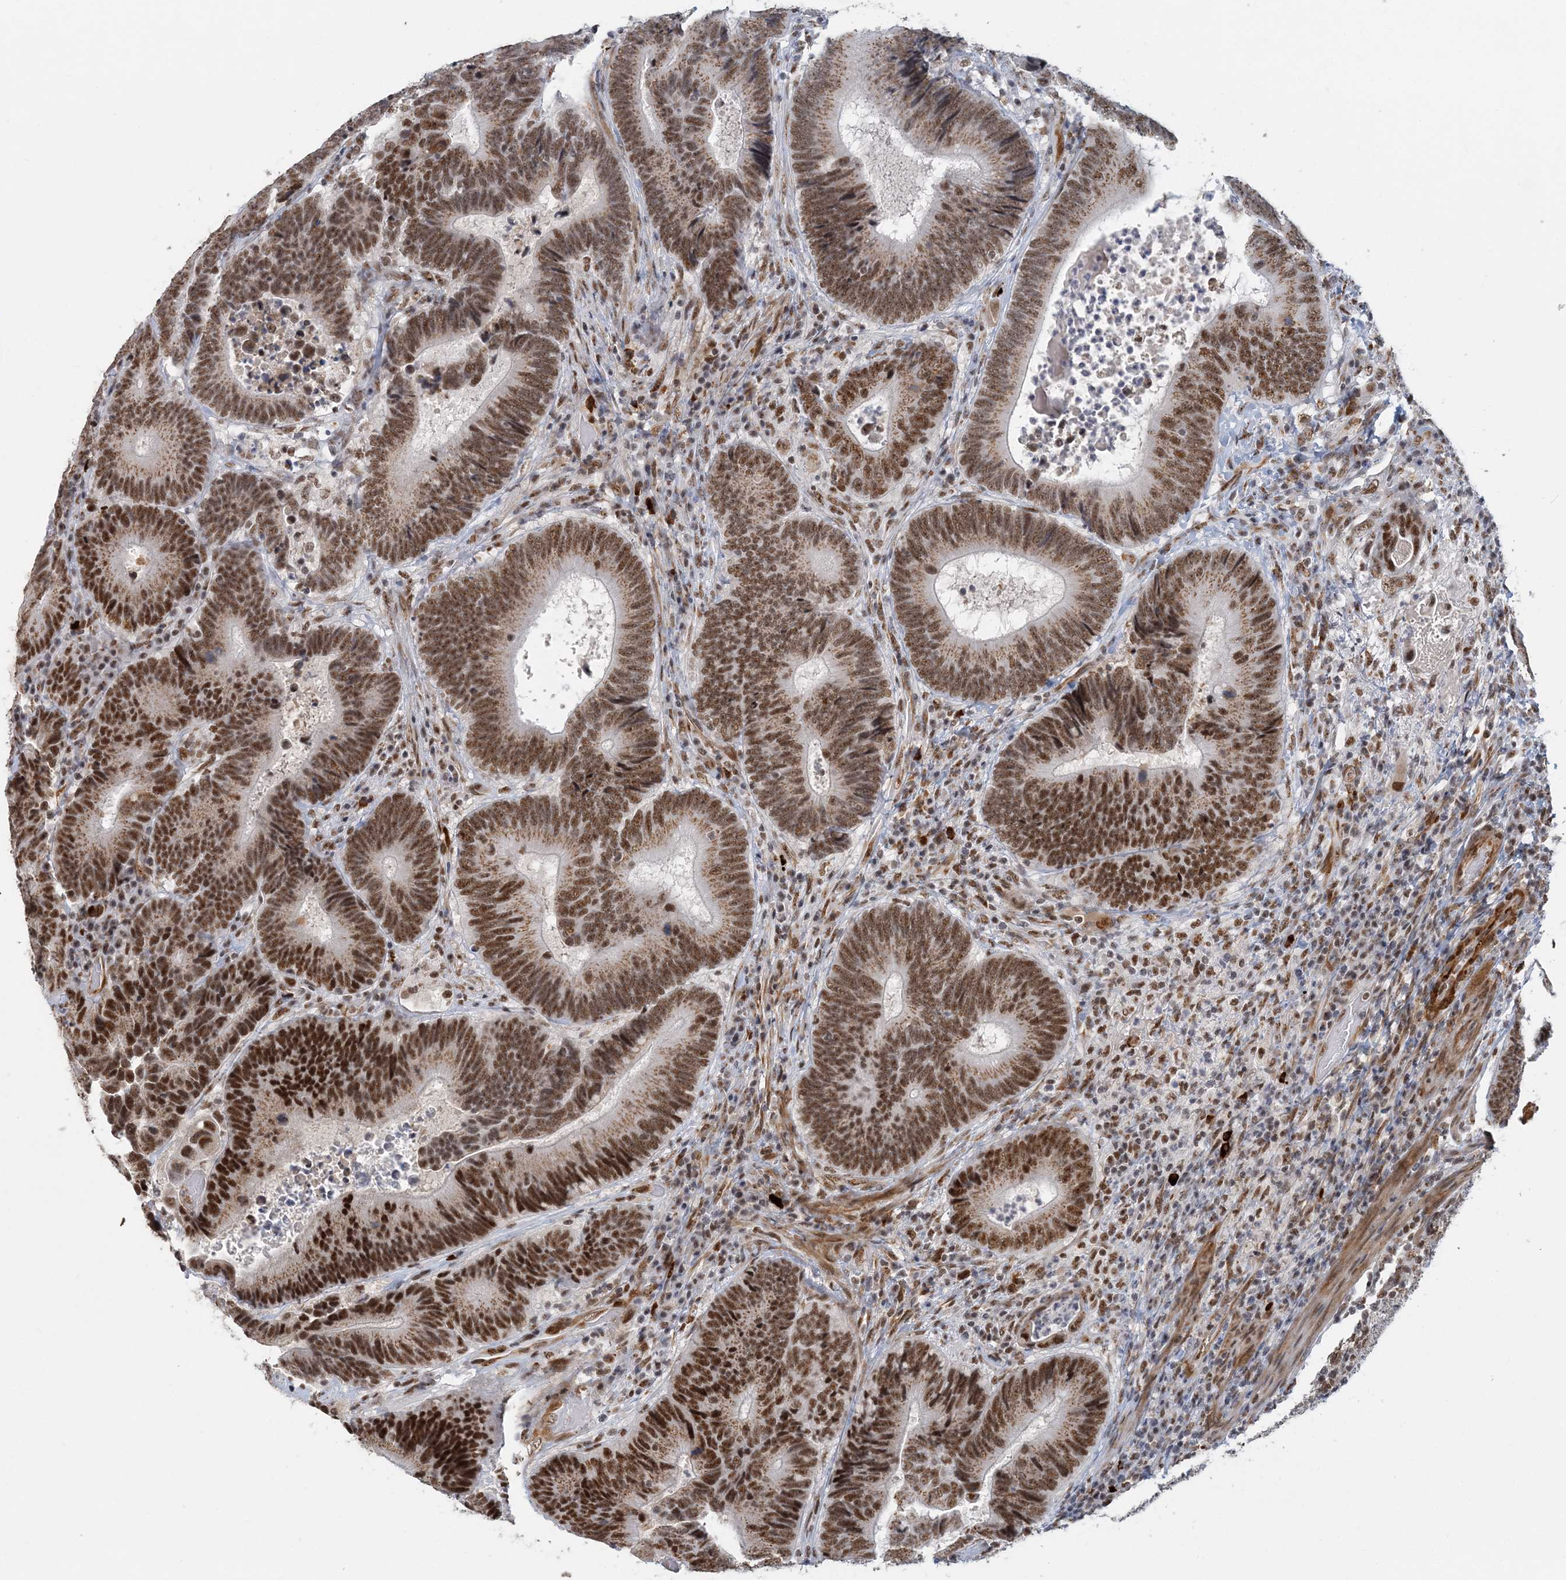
{"staining": {"intensity": "strong", "quantity": ">75%", "location": "cytoplasmic/membranous,nuclear"}, "tissue": "colorectal cancer", "cell_type": "Tumor cells", "image_type": "cancer", "snomed": [{"axis": "morphology", "description": "Adenocarcinoma, NOS"}, {"axis": "topography", "description": "Colon"}], "caption": "IHC (DAB) staining of adenocarcinoma (colorectal) reveals strong cytoplasmic/membranous and nuclear protein positivity in about >75% of tumor cells.", "gene": "PLRG1", "patient": {"sex": "female", "age": 78}}